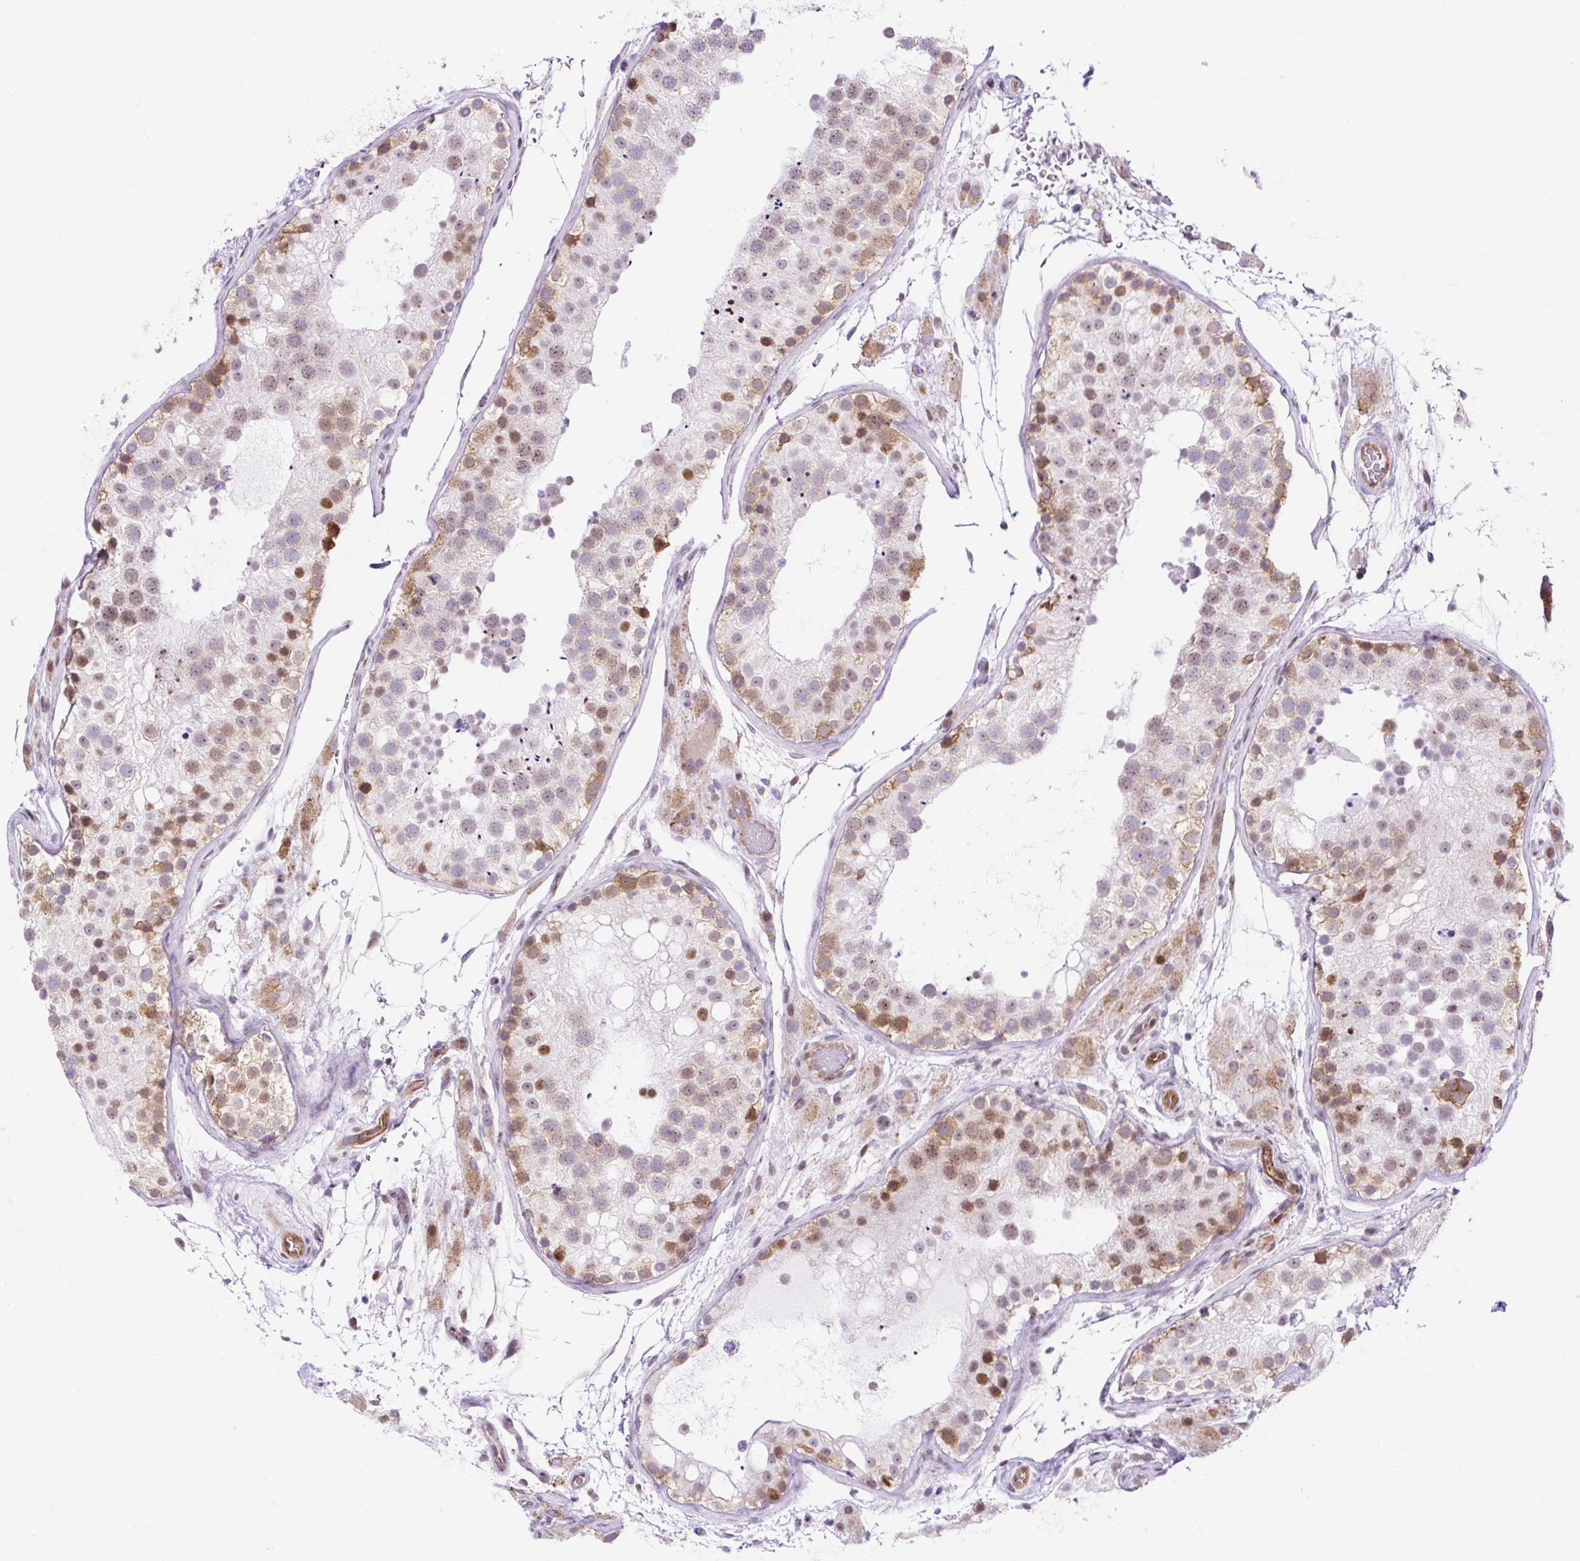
{"staining": {"intensity": "strong", "quantity": "<25%", "location": "cytoplasmic/membranous,nuclear"}, "tissue": "testis", "cell_type": "Cells in seminiferous ducts", "image_type": "normal", "snomed": [{"axis": "morphology", "description": "Normal tissue, NOS"}, {"axis": "topography", "description": "Testis"}], "caption": "A micrograph showing strong cytoplasmic/membranous,nuclear staining in about <25% of cells in seminiferous ducts in benign testis, as visualized by brown immunohistochemical staining.", "gene": "HIP1R", "patient": {"sex": "male", "age": 26}}